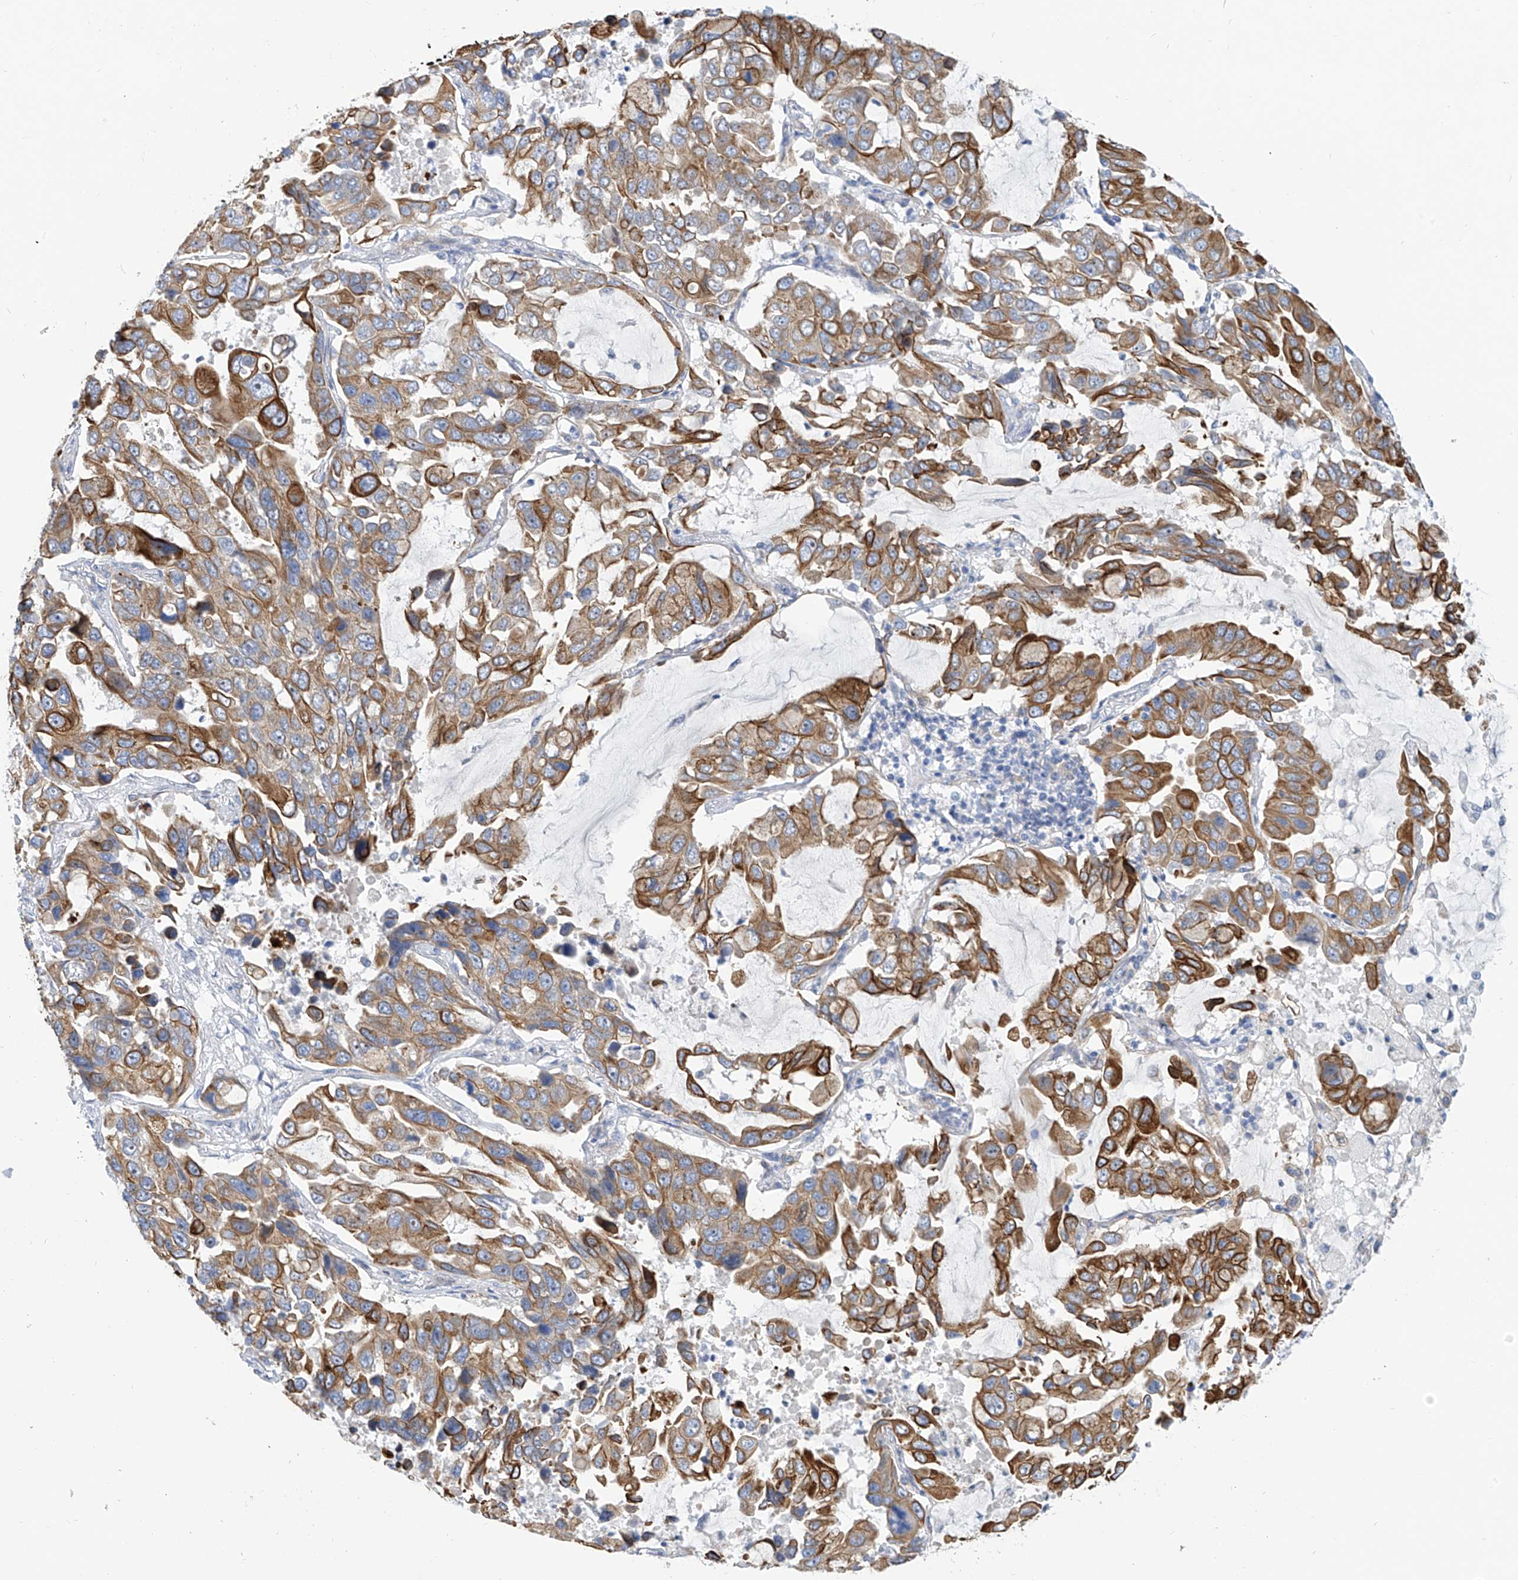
{"staining": {"intensity": "moderate", "quantity": ">75%", "location": "cytoplasmic/membranous"}, "tissue": "lung cancer", "cell_type": "Tumor cells", "image_type": "cancer", "snomed": [{"axis": "morphology", "description": "Adenocarcinoma, NOS"}, {"axis": "topography", "description": "Lung"}], "caption": "Moderate cytoplasmic/membranous expression is identified in about >75% of tumor cells in lung cancer (adenocarcinoma).", "gene": "PIK3C2B", "patient": {"sex": "male", "age": 64}}